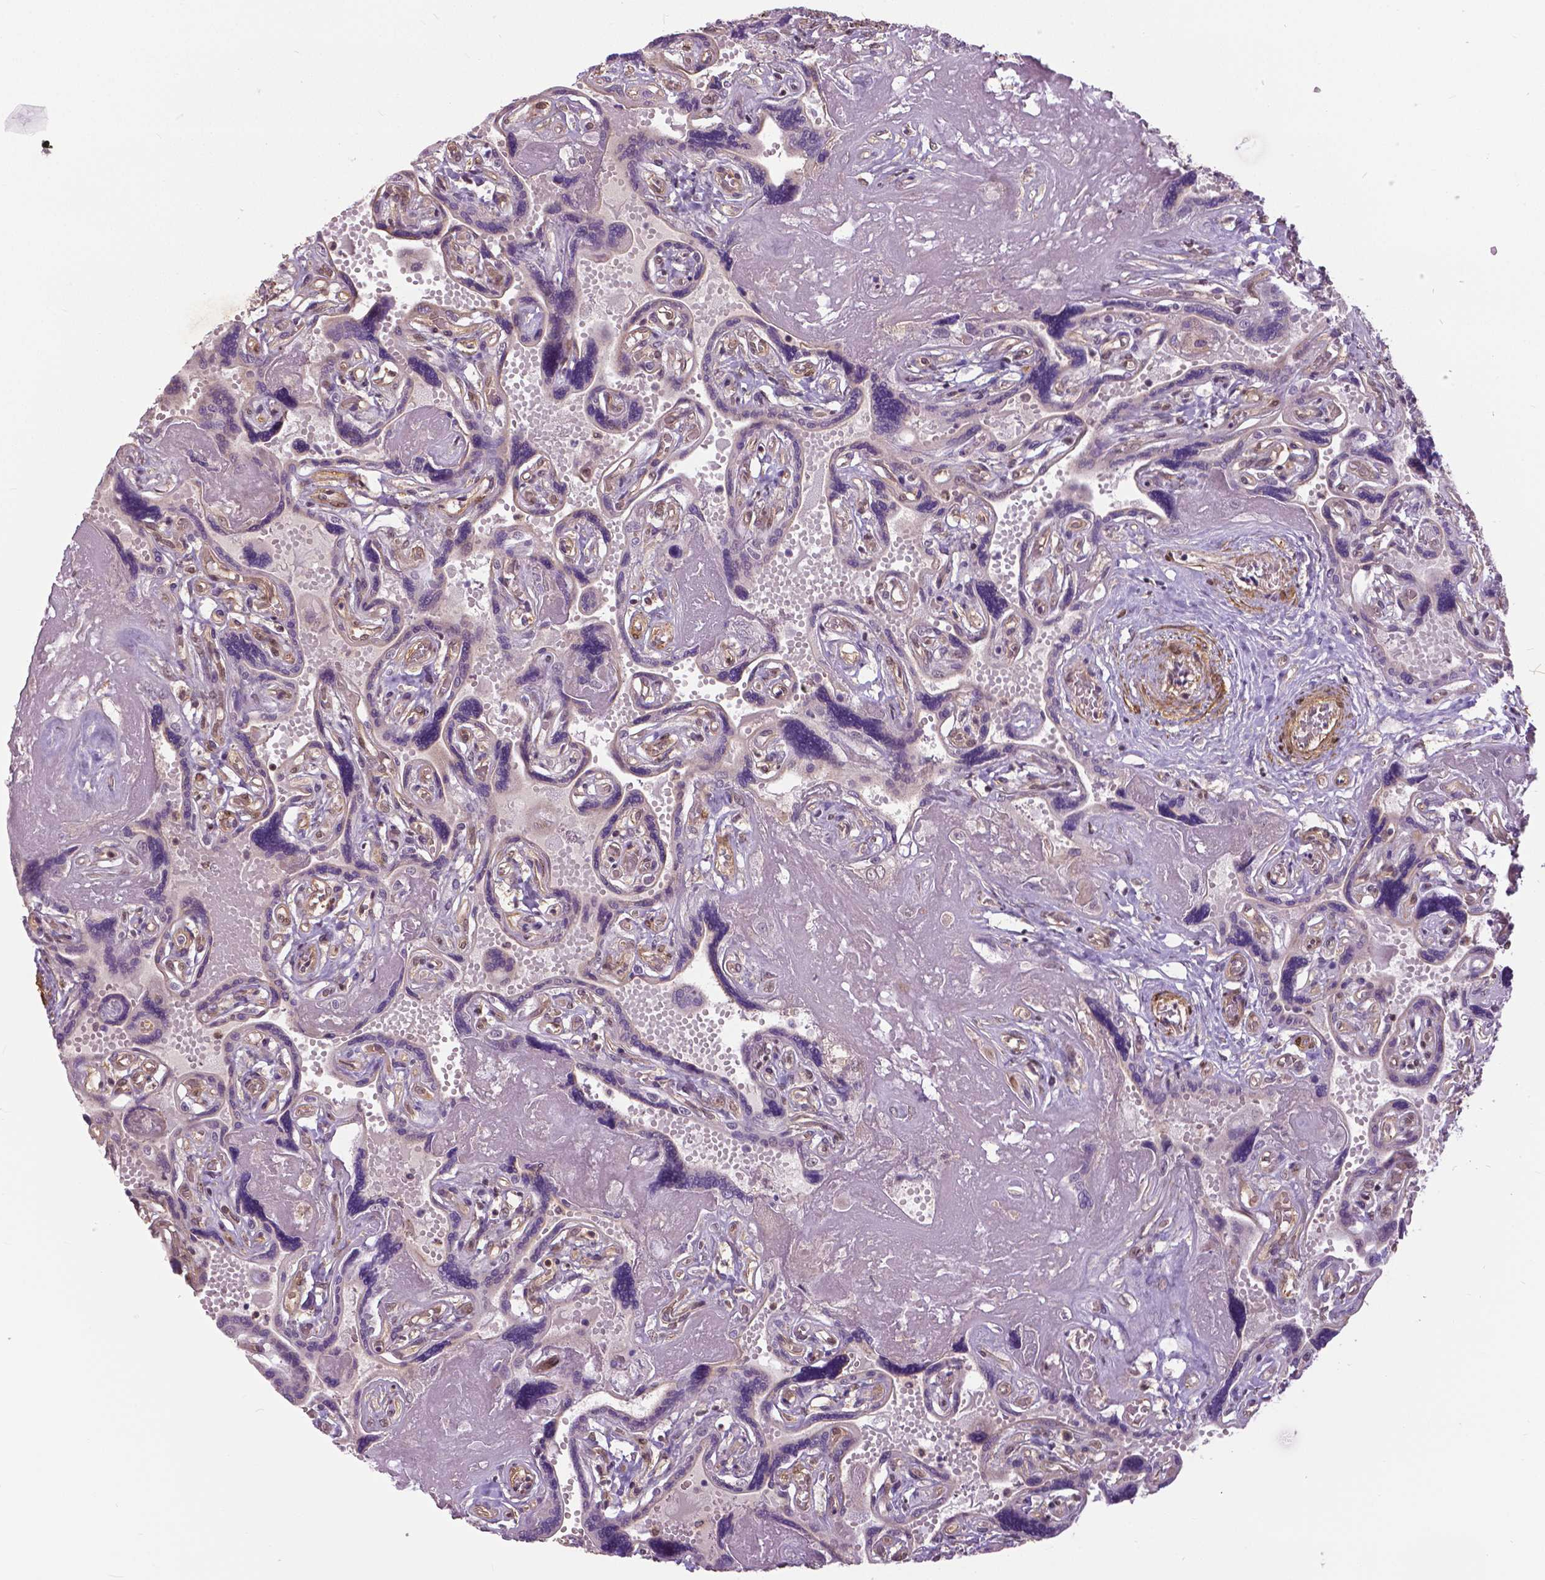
{"staining": {"intensity": "weak", "quantity": "25%-75%", "location": "cytoplasmic/membranous"}, "tissue": "placenta", "cell_type": "Decidual cells", "image_type": "normal", "snomed": [{"axis": "morphology", "description": "Normal tissue, NOS"}, {"axis": "topography", "description": "Placenta"}], "caption": "Weak cytoplasmic/membranous staining for a protein is appreciated in approximately 25%-75% of decidual cells of unremarkable placenta using IHC.", "gene": "ANXA13", "patient": {"sex": "female", "age": 32}}